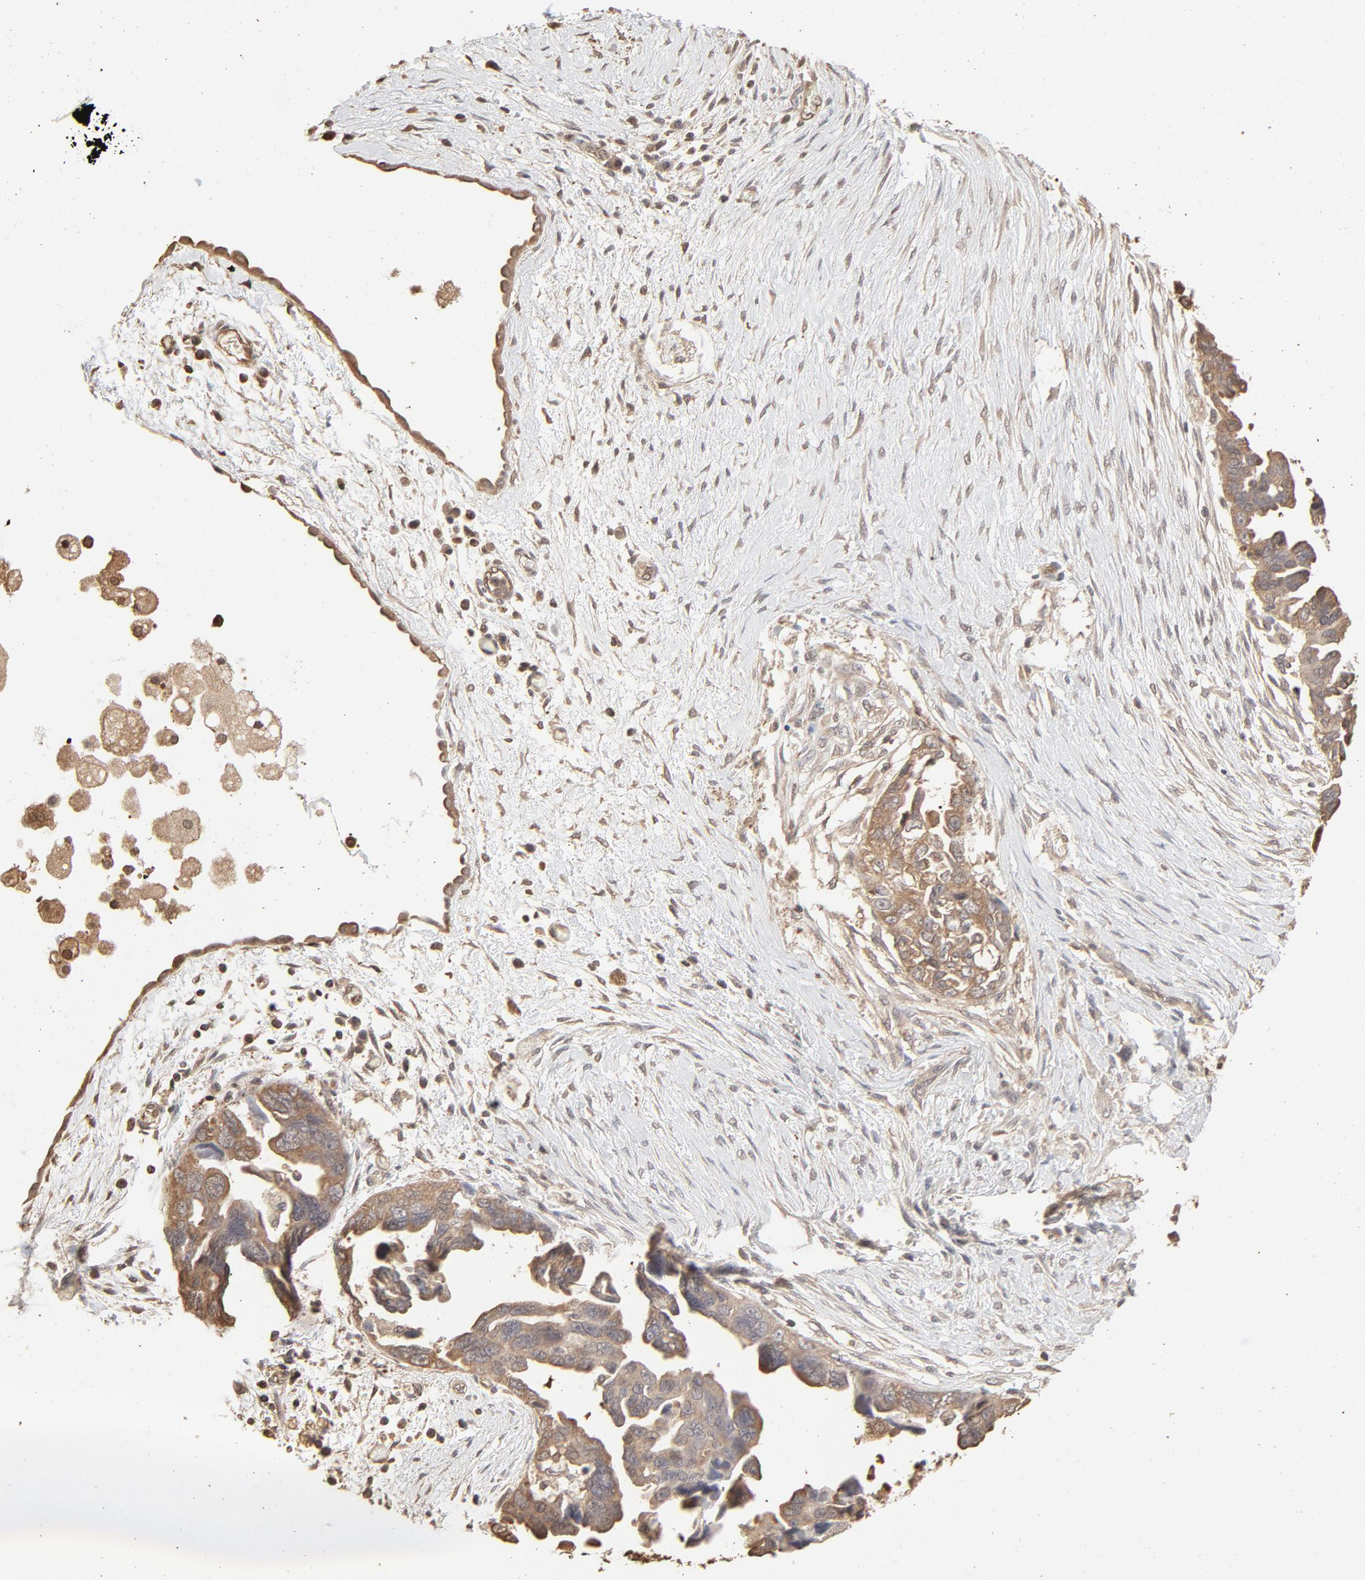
{"staining": {"intensity": "moderate", "quantity": ">75%", "location": "cytoplasmic/membranous"}, "tissue": "ovarian cancer", "cell_type": "Tumor cells", "image_type": "cancer", "snomed": [{"axis": "morphology", "description": "Cystadenocarcinoma, serous, NOS"}, {"axis": "topography", "description": "Ovary"}], "caption": "Human ovarian cancer (serous cystadenocarcinoma) stained with a brown dye reveals moderate cytoplasmic/membranous positive expression in approximately >75% of tumor cells.", "gene": "PPP2CA", "patient": {"sex": "female", "age": 63}}